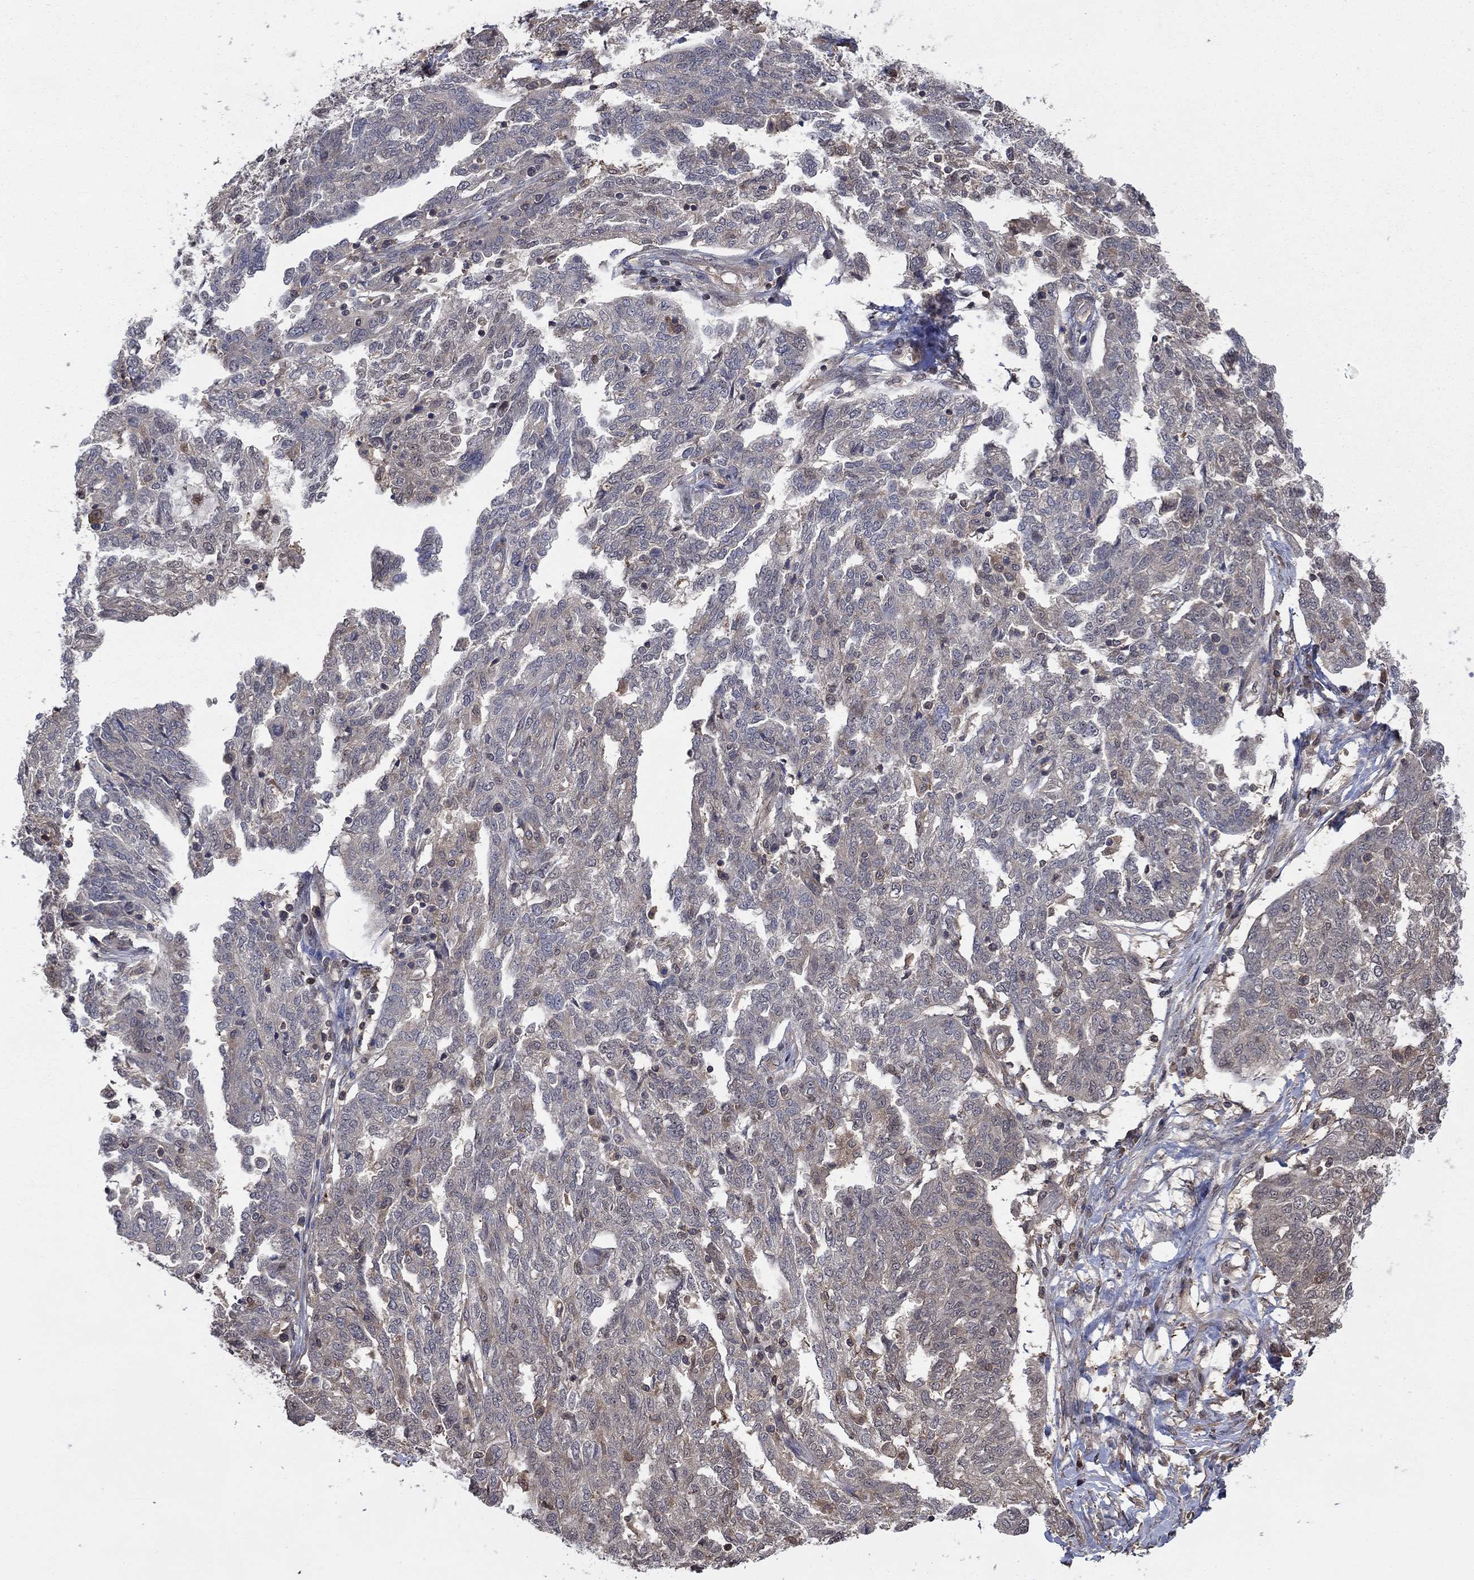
{"staining": {"intensity": "negative", "quantity": "none", "location": "none"}, "tissue": "ovarian cancer", "cell_type": "Tumor cells", "image_type": "cancer", "snomed": [{"axis": "morphology", "description": "Cystadenocarcinoma, serous, NOS"}, {"axis": "topography", "description": "Ovary"}], "caption": "High power microscopy histopathology image of an immunohistochemistry (IHC) histopathology image of ovarian cancer, revealing no significant positivity in tumor cells. (DAB (3,3'-diaminobenzidine) immunohistochemistry (IHC) visualized using brightfield microscopy, high magnification).", "gene": "RNF114", "patient": {"sex": "female", "age": 67}}